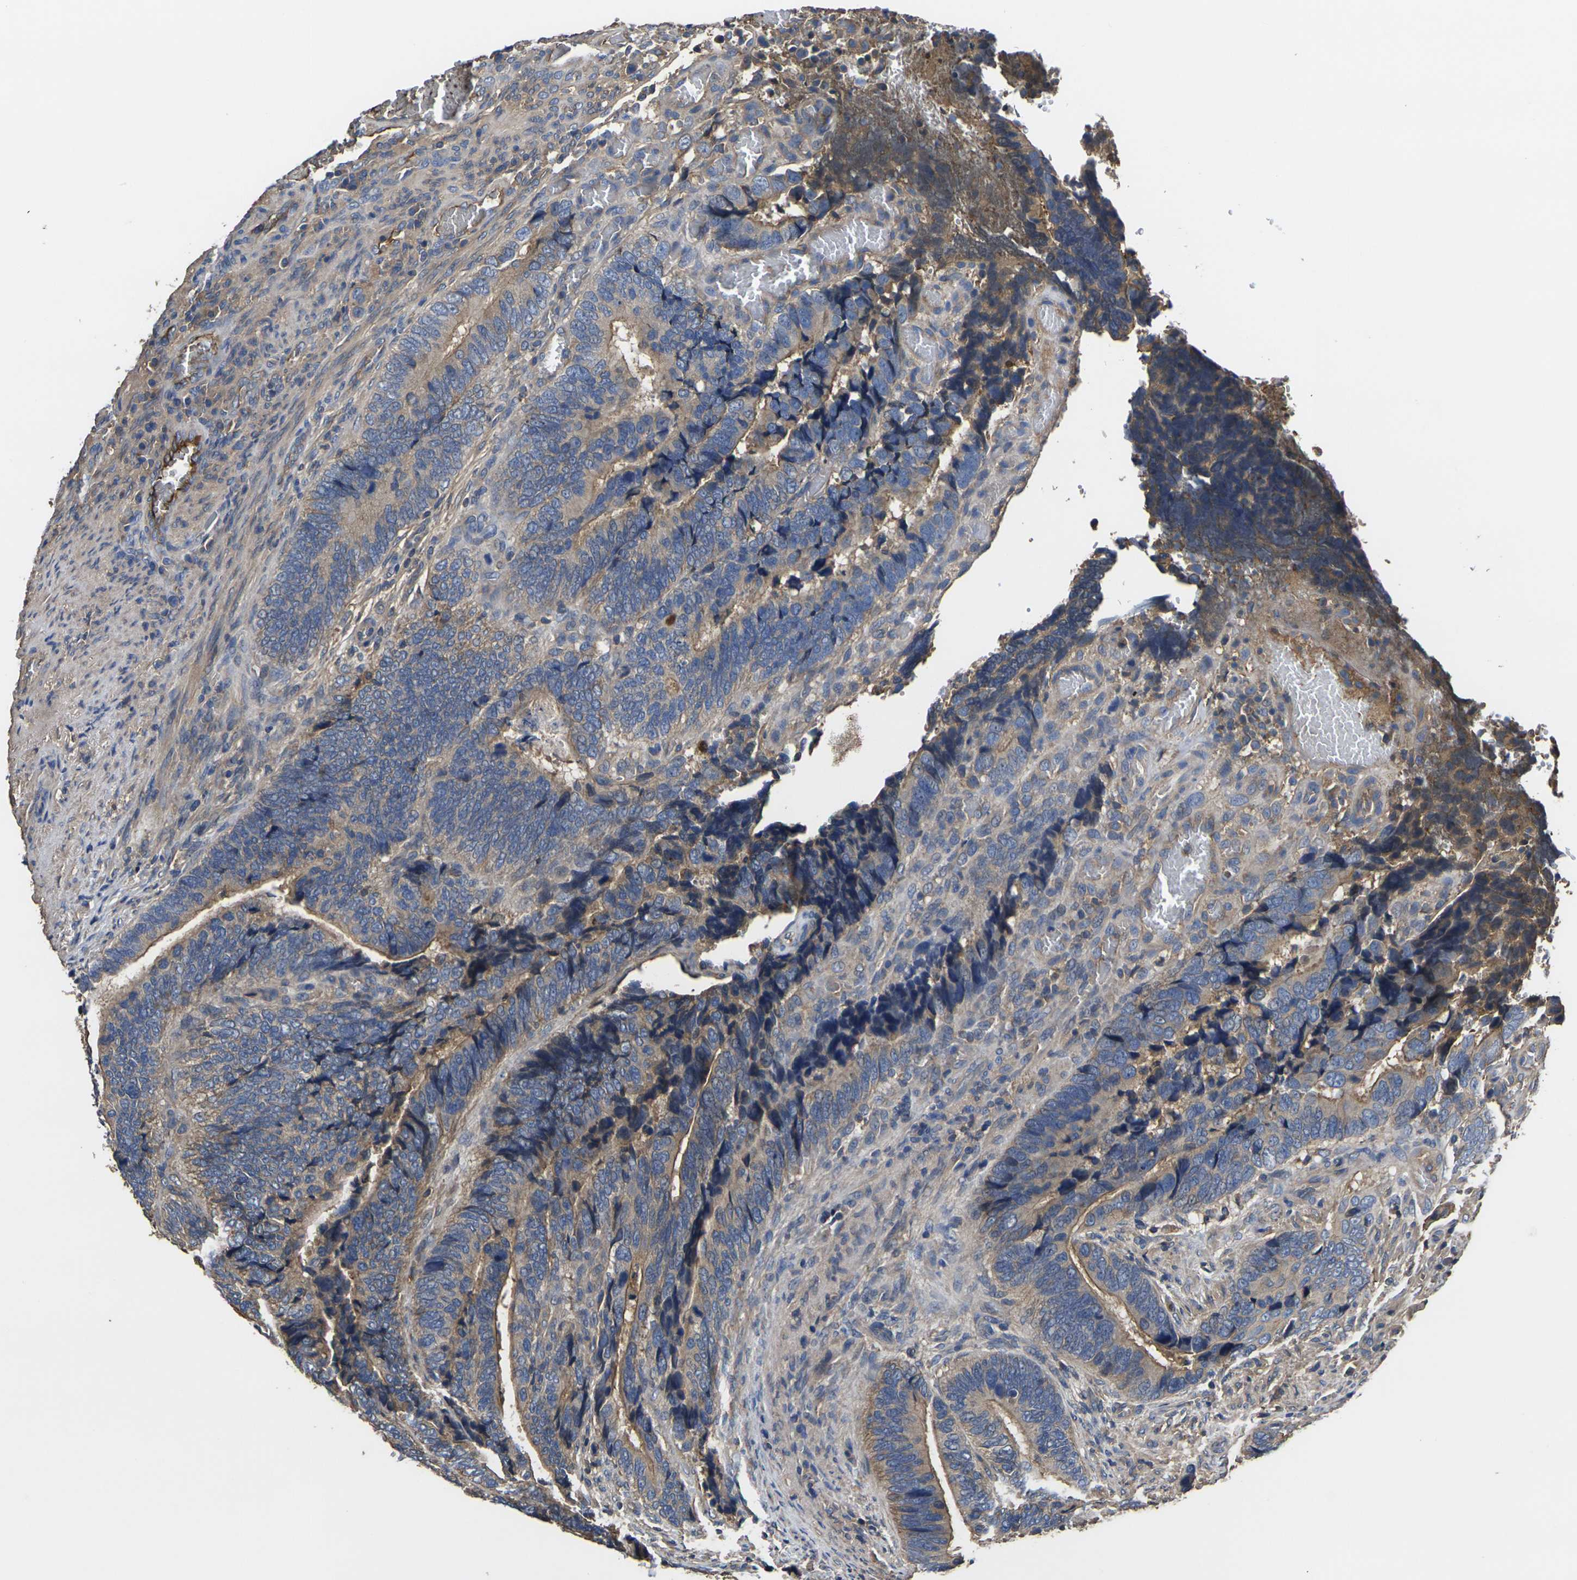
{"staining": {"intensity": "moderate", "quantity": "25%-75%", "location": "cytoplasmic/membranous"}, "tissue": "colorectal cancer", "cell_type": "Tumor cells", "image_type": "cancer", "snomed": [{"axis": "morphology", "description": "Adenocarcinoma, NOS"}, {"axis": "topography", "description": "Colon"}], "caption": "About 25%-75% of tumor cells in adenocarcinoma (colorectal) exhibit moderate cytoplasmic/membranous protein expression as visualized by brown immunohistochemical staining.", "gene": "HSPG2", "patient": {"sex": "male", "age": 72}}